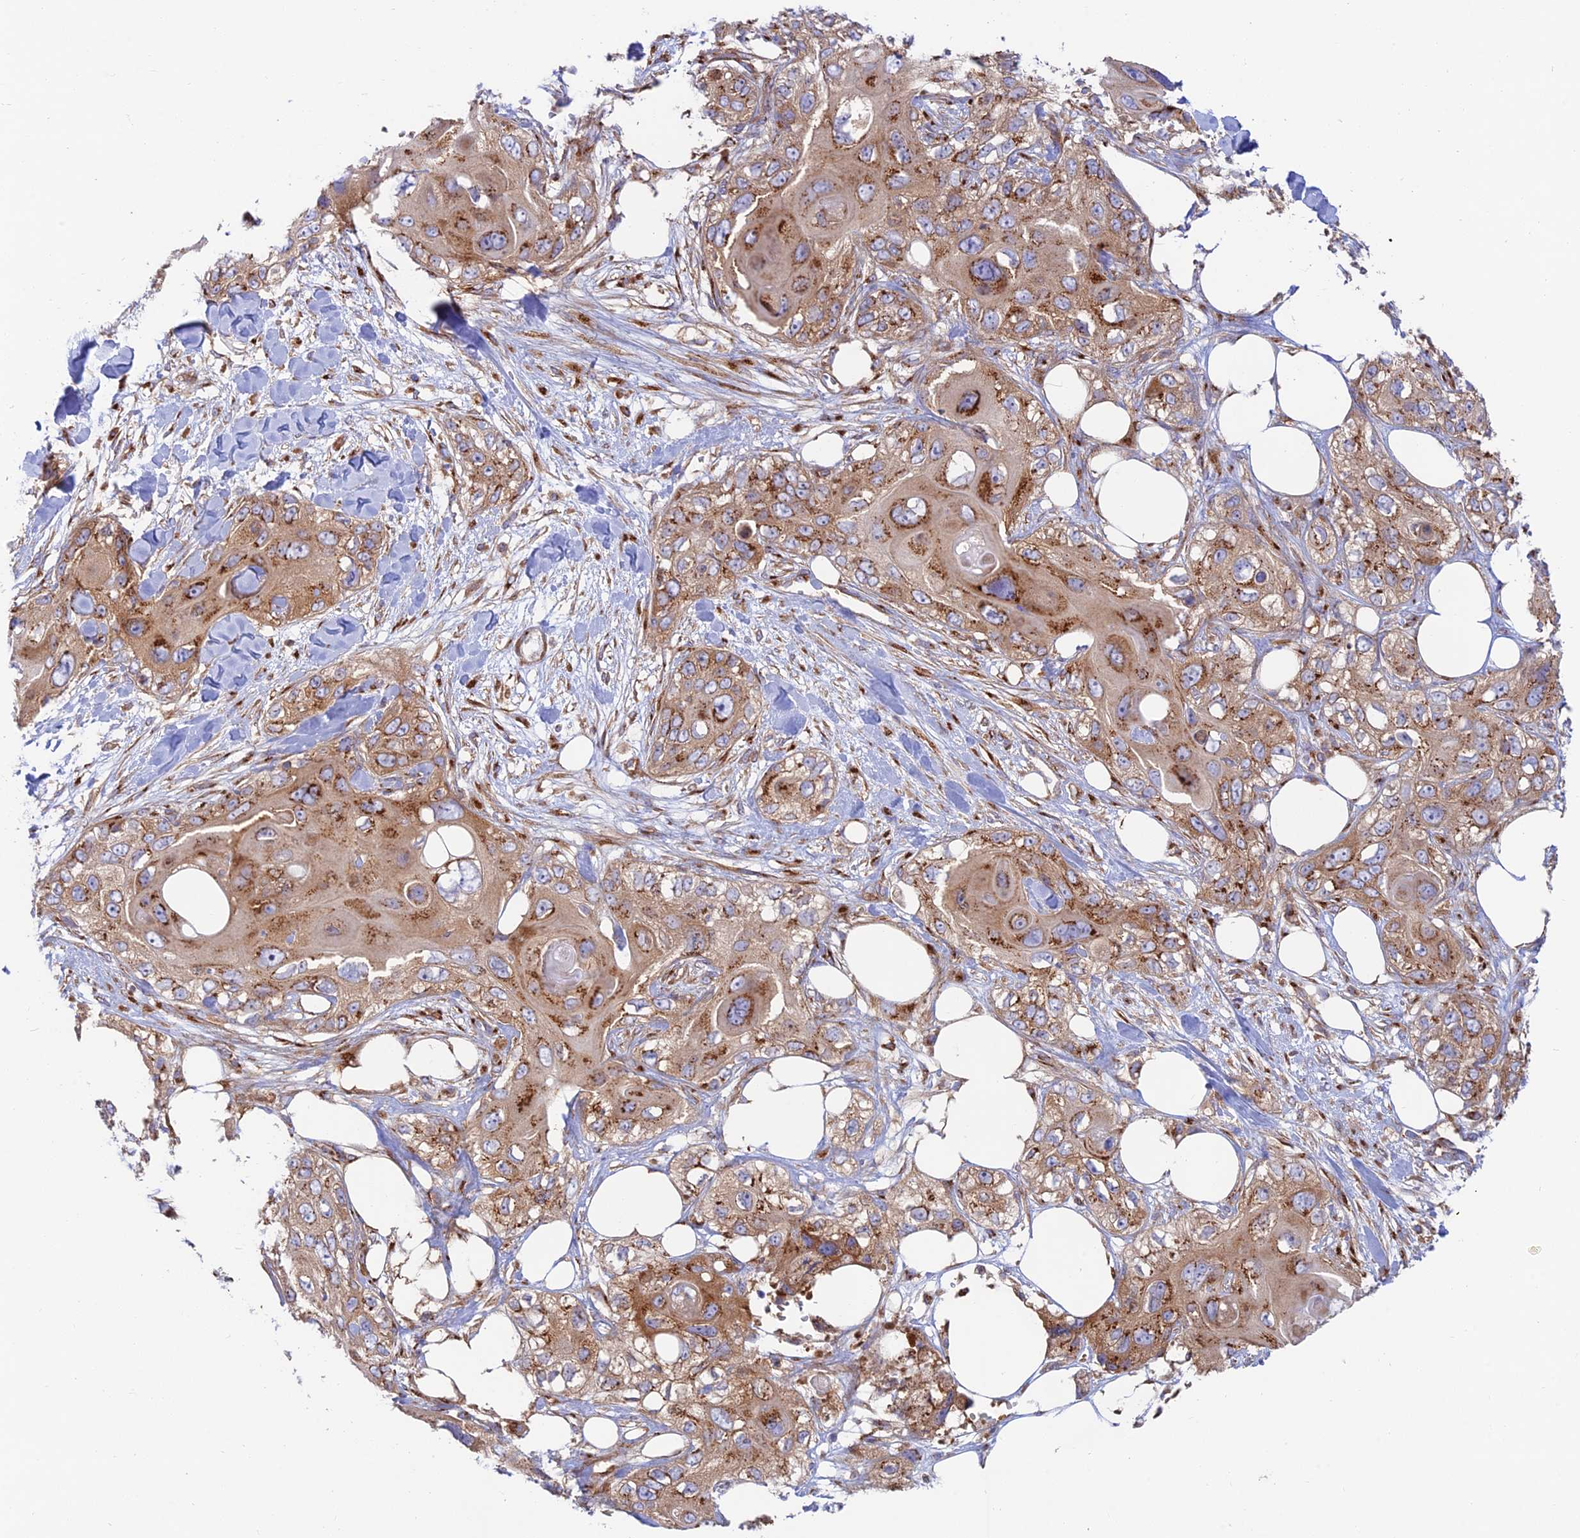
{"staining": {"intensity": "strong", "quantity": ">75%", "location": "cytoplasmic/membranous"}, "tissue": "skin cancer", "cell_type": "Tumor cells", "image_type": "cancer", "snomed": [{"axis": "morphology", "description": "Normal tissue, NOS"}, {"axis": "morphology", "description": "Squamous cell carcinoma, NOS"}, {"axis": "topography", "description": "Skin"}], "caption": "This micrograph demonstrates immunohistochemistry (IHC) staining of skin cancer (squamous cell carcinoma), with high strong cytoplasmic/membranous staining in about >75% of tumor cells.", "gene": "GOLGA3", "patient": {"sex": "male", "age": 72}}